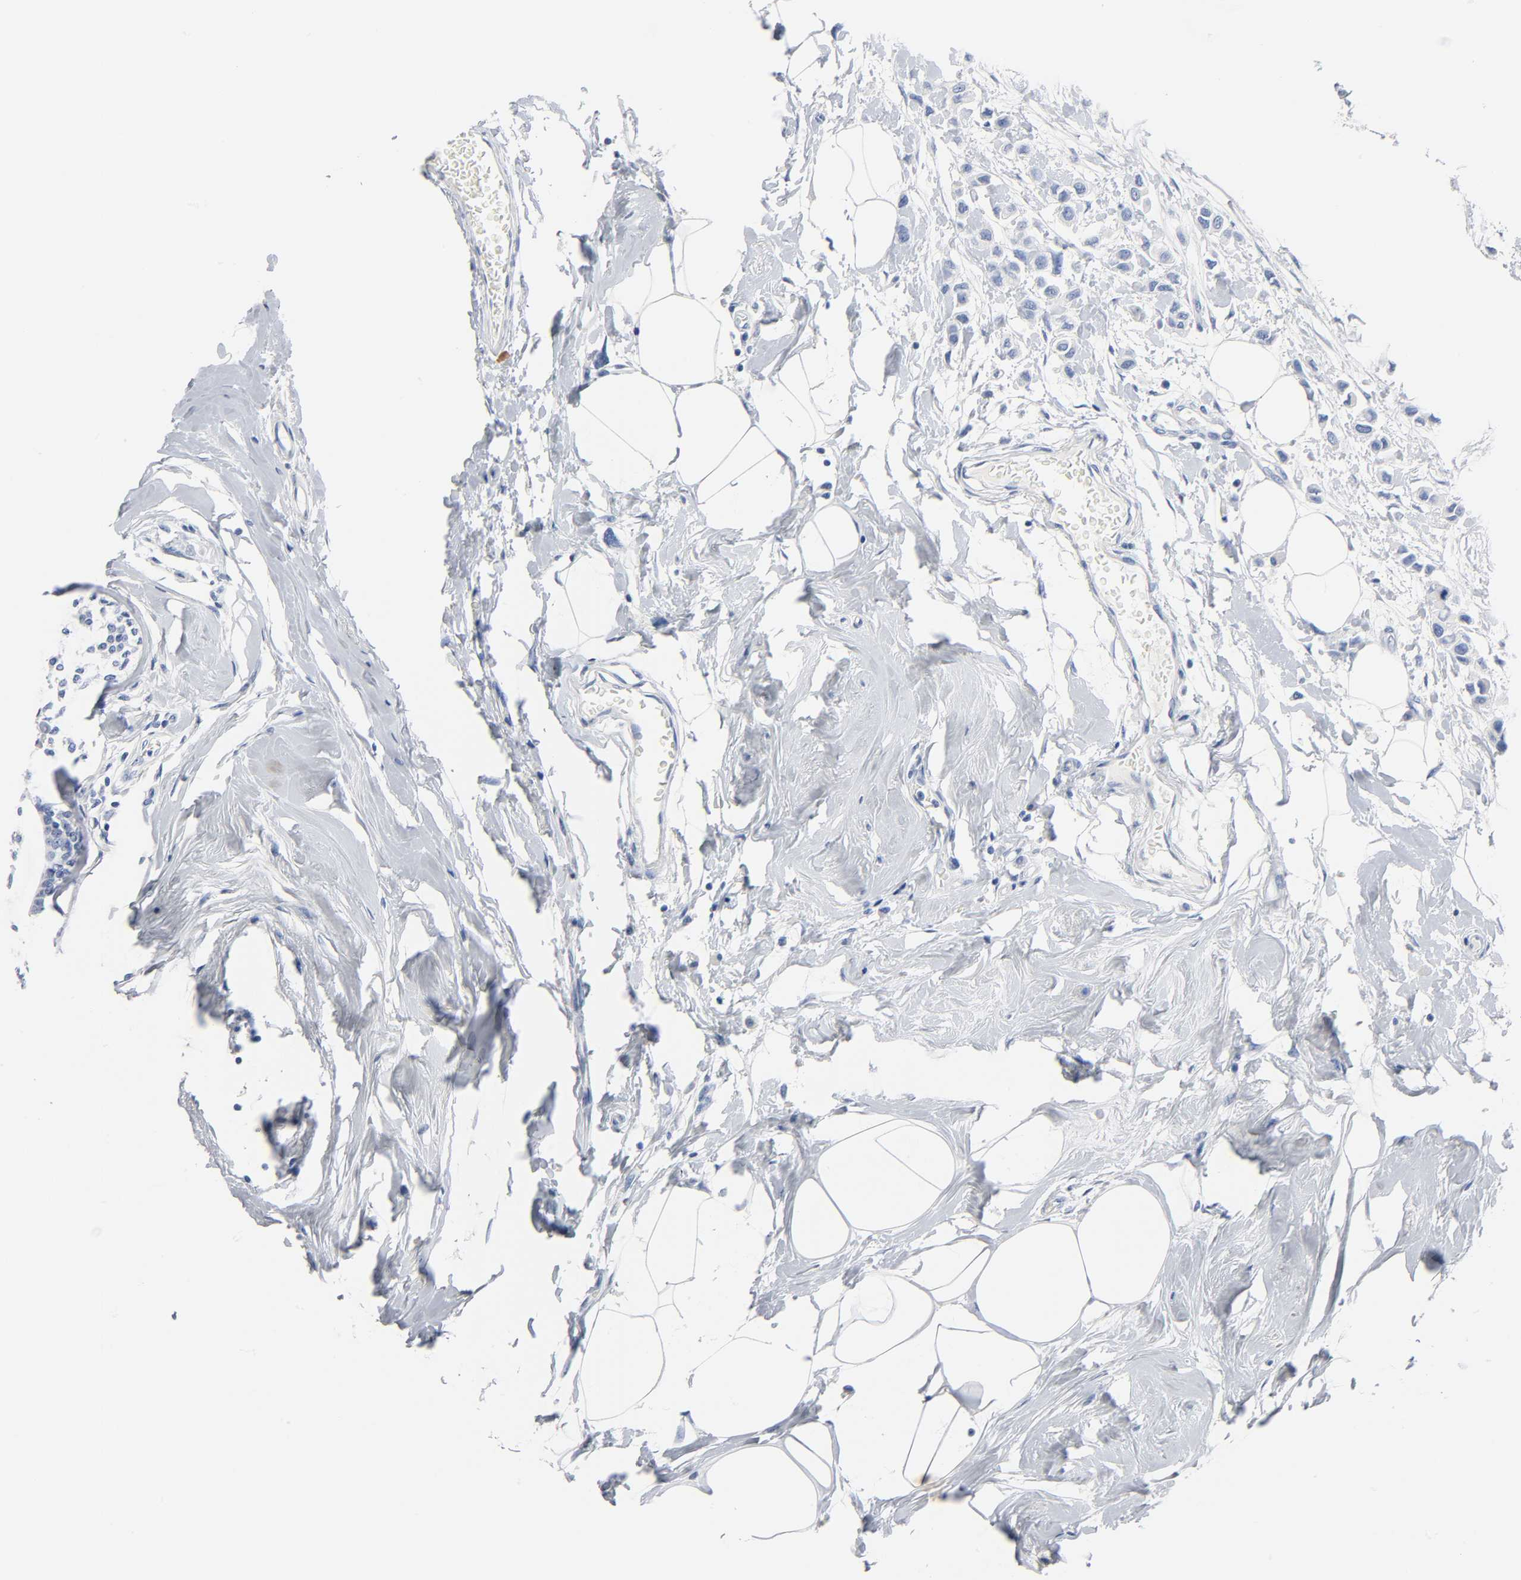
{"staining": {"intensity": "negative", "quantity": "none", "location": "none"}, "tissue": "breast cancer", "cell_type": "Tumor cells", "image_type": "cancer", "snomed": [{"axis": "morphology", "description": "Lobular carcinoma"}, {"axis": "topography", "description": "Breast"}], "caption": "Immunohistochemistry (IHC) histopathology image of lobular carcinoma (breast) stained for a protein (brown), which reveals no positivity in tumor cells. The staining was performed using DAB (3,3'-diaminobenzidine) to visualize the protein expression in brown, while the nuclei were stained in blue with hematoxylin (Magnification: 20x).", "gene": "ACP3", "patient": {"sex": "female", "age": 51}}